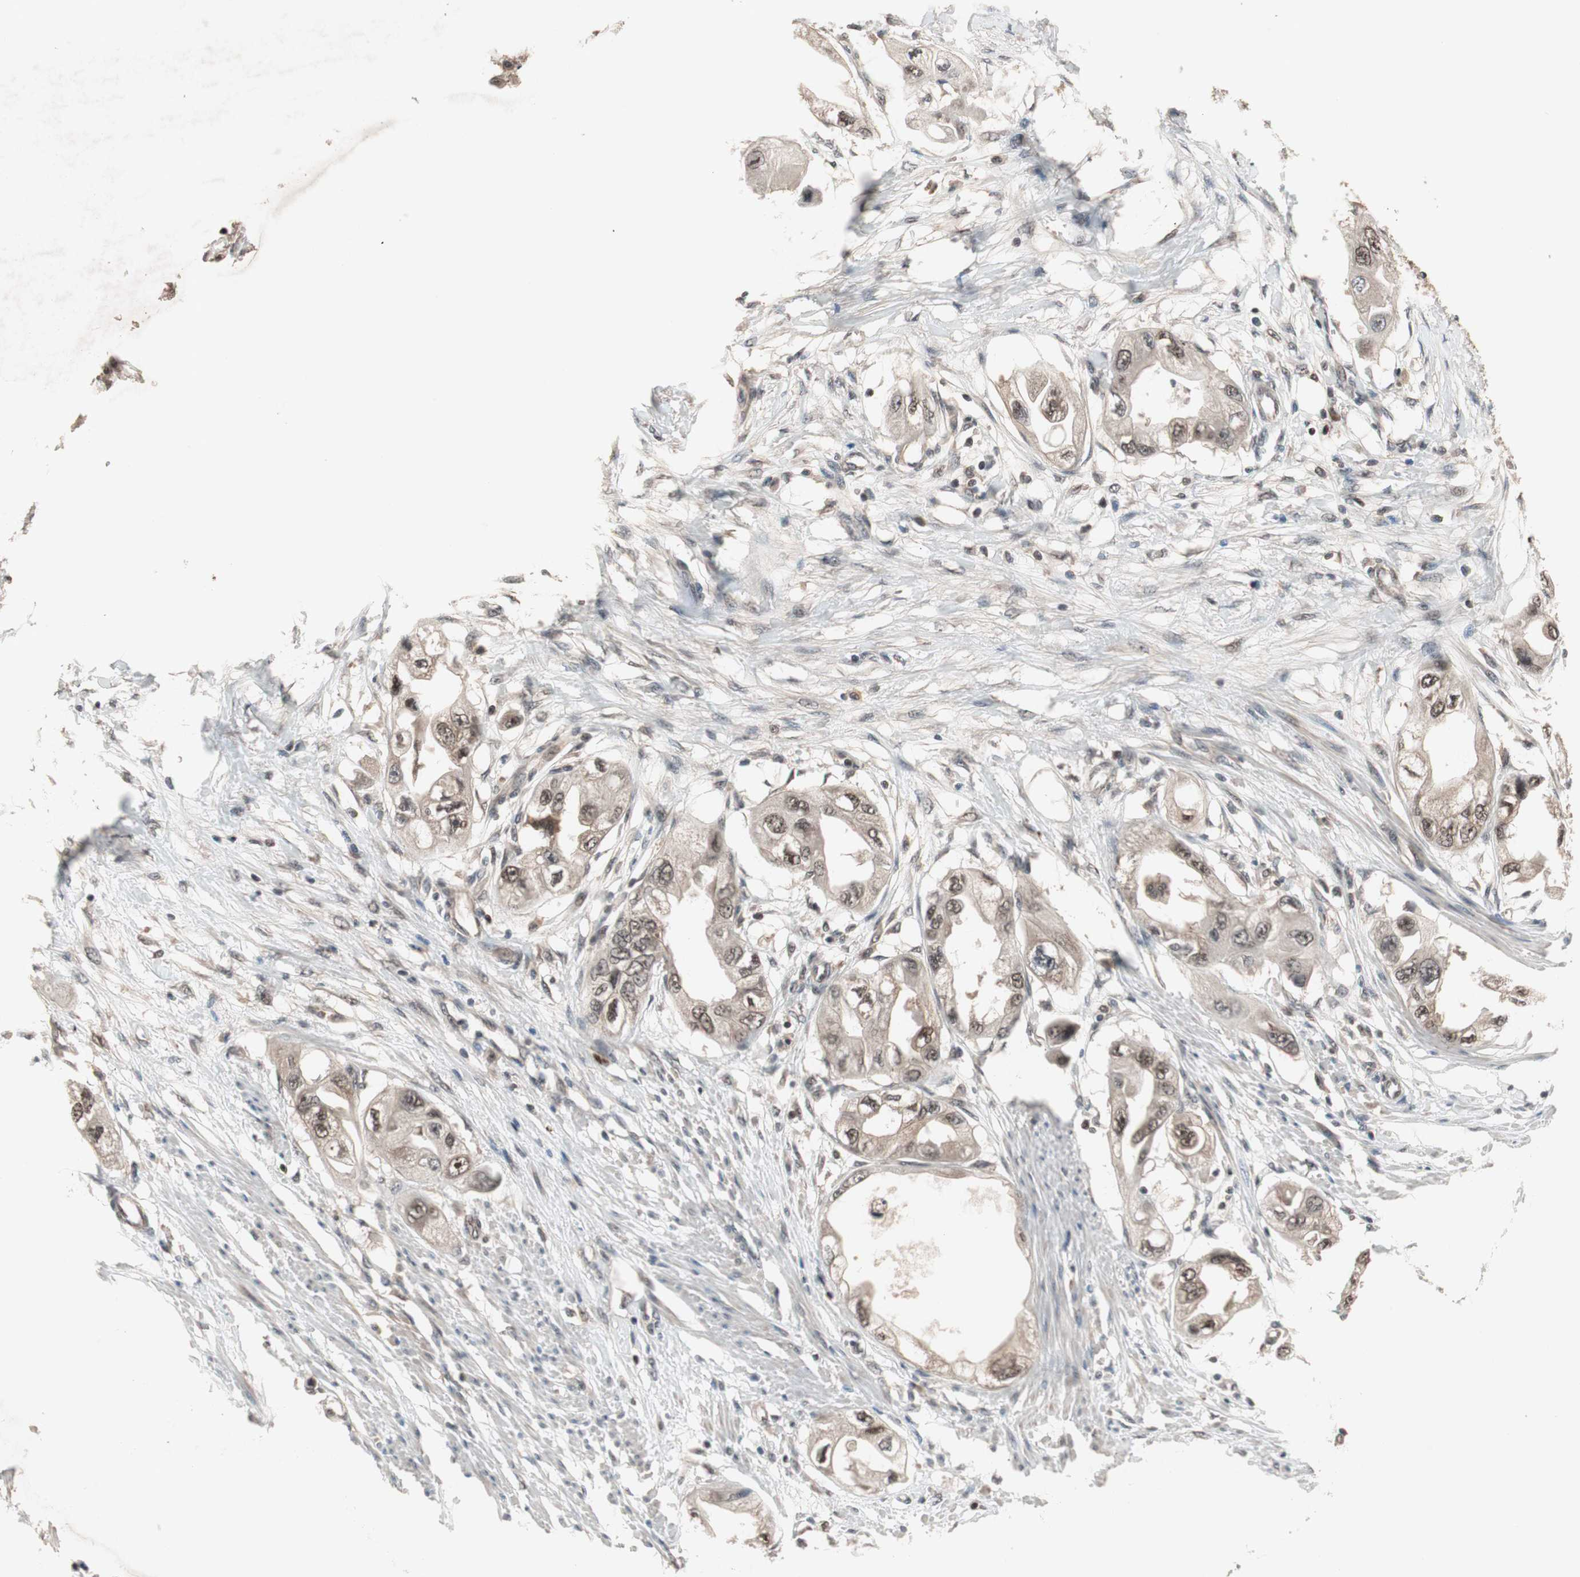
{"staining": {"intensity": "moderate", "quantity": ">75%", "location": "cytoplasmic/membranous,nuclear"}, "tissue": "endometrial cancer", "cell_type": "Tumor cells", "image_type": "cancer", "snomed": [{"axis": "morphology", "description": "Adenocarcinoma, NOS"}, {"axis": "topography", "description": "Endometrium"}], "caption": "Moderate cytoplasmic/membranous and nuclear protein expression is identified in approximately >75% of tumor cells in endometrial cancer.", "gene": "GART", "patient": {"sex": "female", "age": 67}}